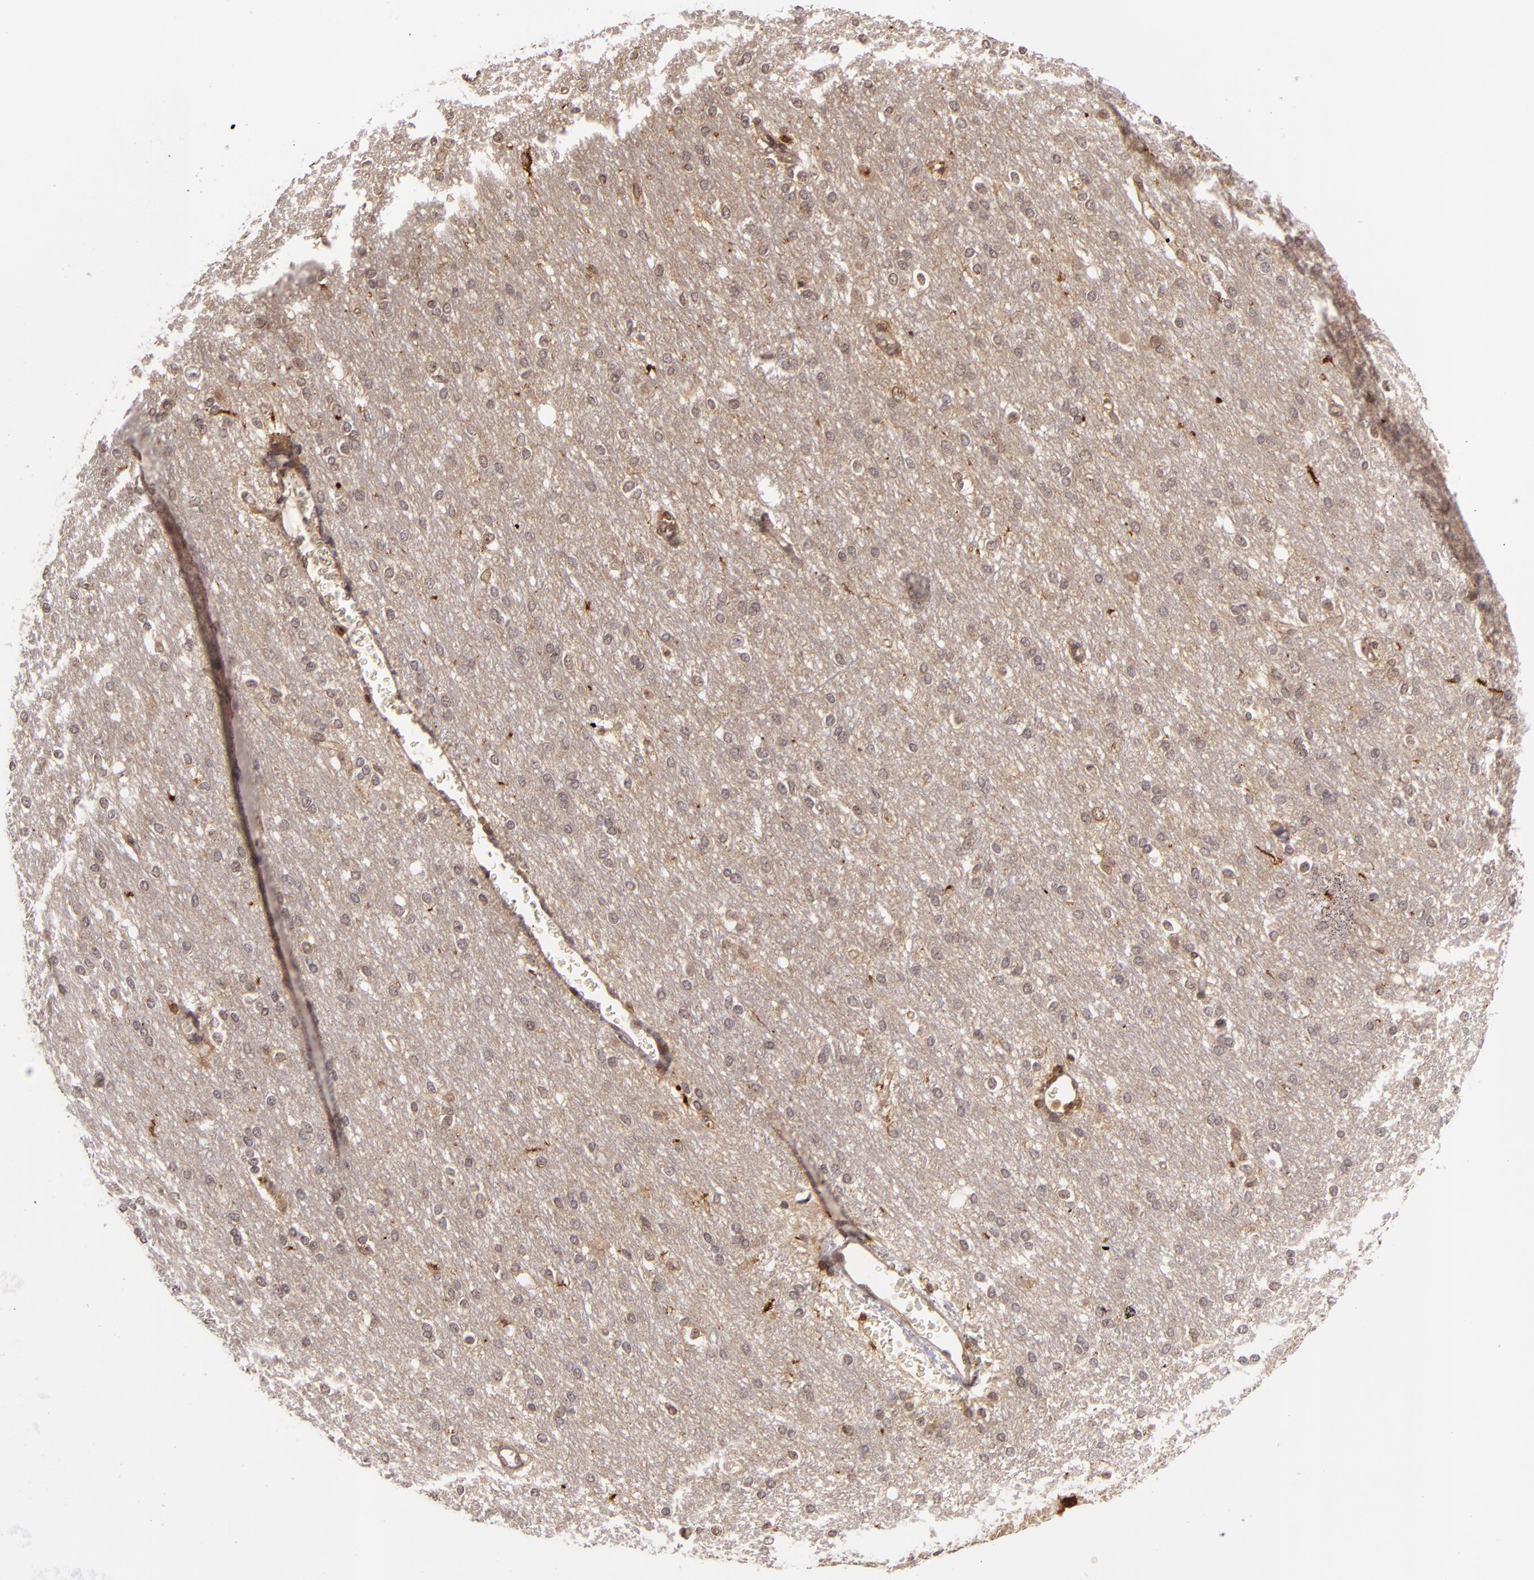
{"staining": {"intensity": "weak", "quantity": "25%-75%", "location": "cytoplasmic/membranous,nuclear"}, "tissue": "cerebral cortex", "cell_type": "Endothelial cells", "image_type": "normal", "snomed": [{"axis": "morphology", "description": "Normal tissue, NOS"}, {"axis": "morphology", "description": "Inflammation, NOS"}, {"axis": "topography", "description": "Cerebral cortex"}], "caption": "Immunohistochemistry (IHC) staining of normal cerebral cortex, which demonstrates low levels of weak cytoplasmic/membranous,nuclear positivity in approximately 25%-75% of endothelial cells indicating weak cytoplasmic/membranous,nuclear protein staining. The staining was performed using DAB (brown) for protein detection and nuclei were counterstained in hematoxylin (blue).", "gene": "ZBTB33", "patient": {"sex": "male", "age": 6}}